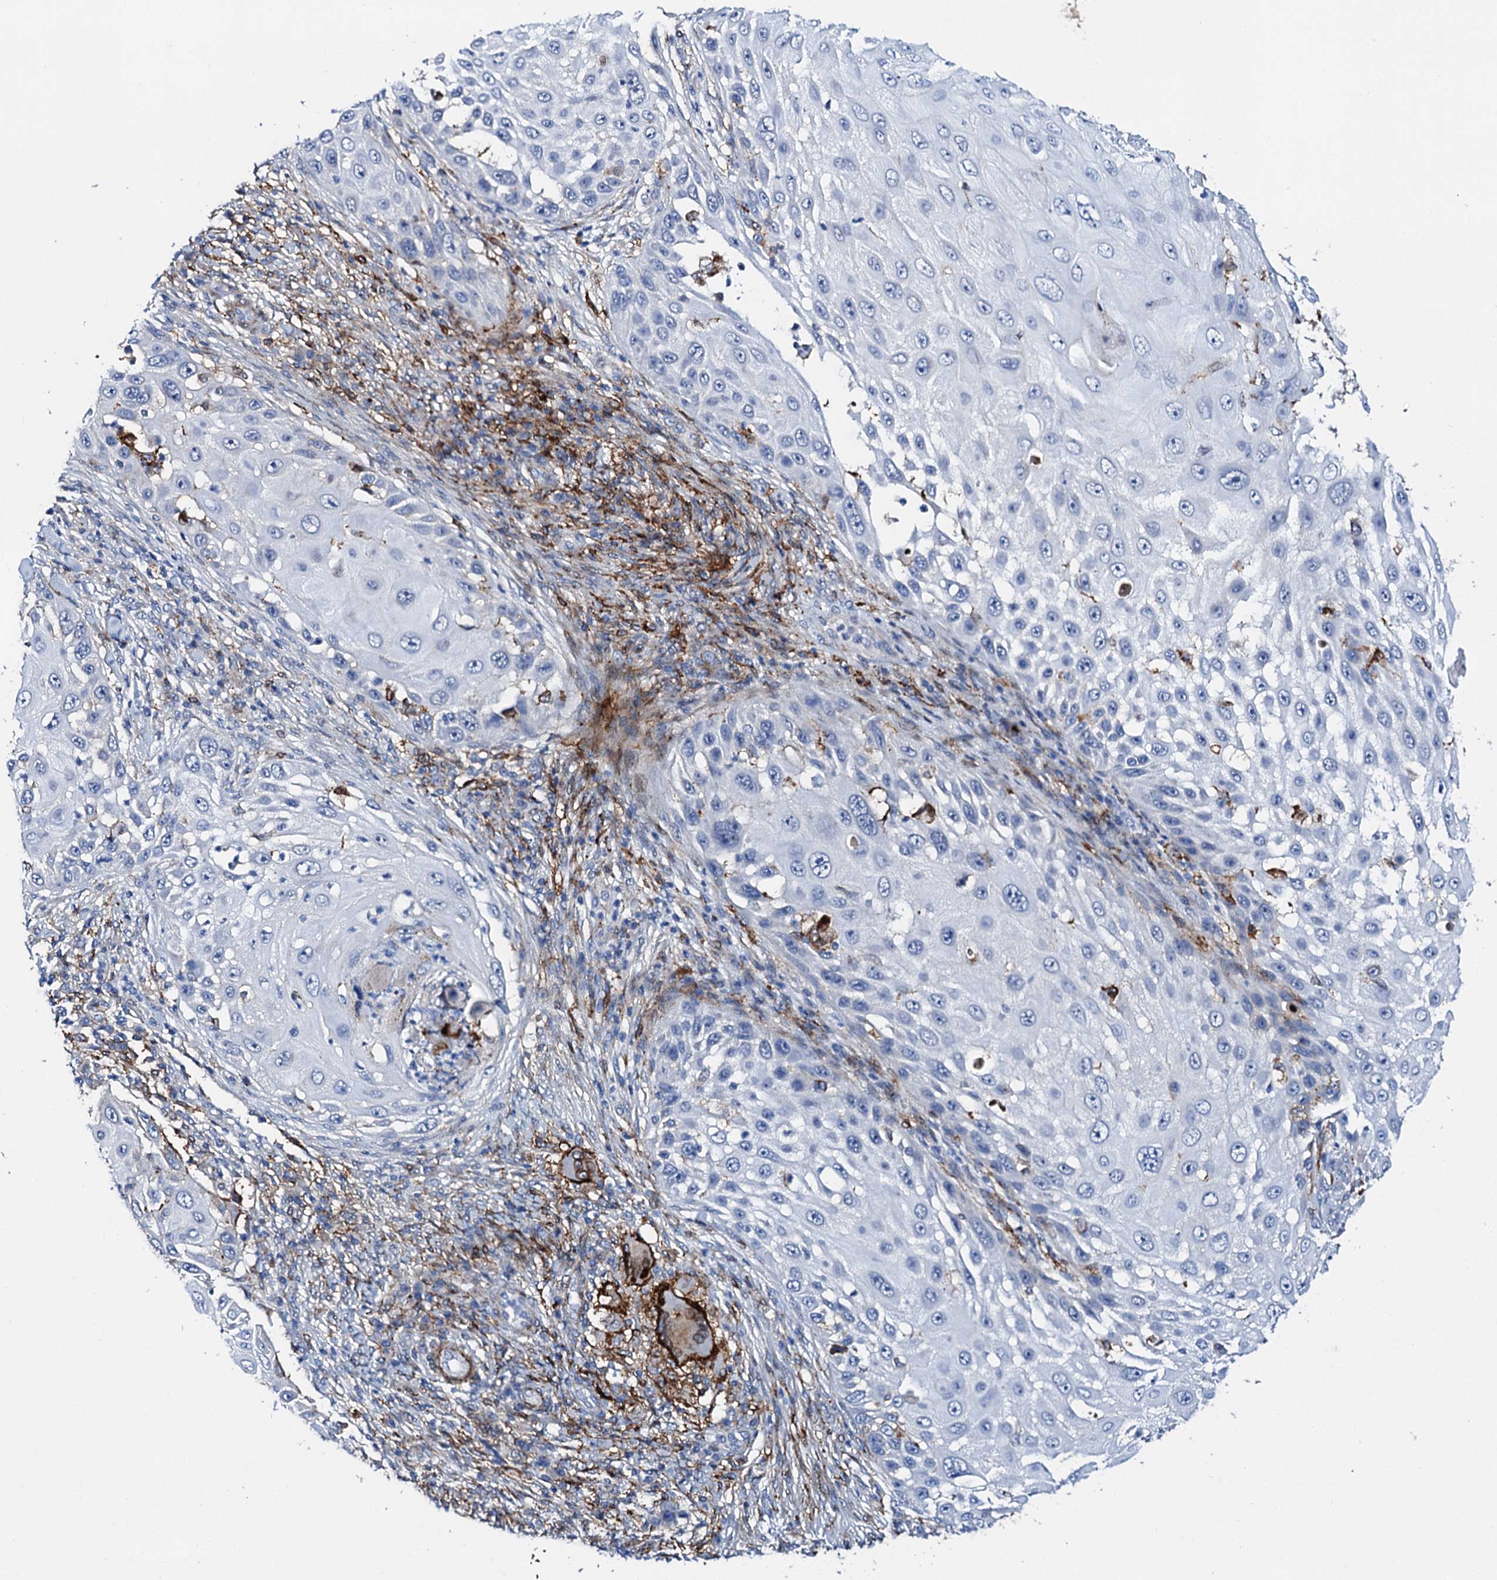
{"staining": {"intensity": "negative", "quantity": "none", "location": "none"}, "tissue": "skin cancer", "cell_type": "Tumor cells", "image_type": "cancer", "snomed": [{"axis": "morphology", "description": "Squamous cell carcinoma, NOS"}, {"axis": "topography", "description": "Skin"}], "caption": "An immunohistochemistry (IHC) histopathology image of skin cancer (squamous cell carcinoma) is shown. There is no staining in tumor cells of skin cancer (squamous cell carcinoma). (DAB IHC visualized using brightfield microscopy, high magnification).", "gene": "MED13L", "patient": {"sex": "female", "age": 44}}